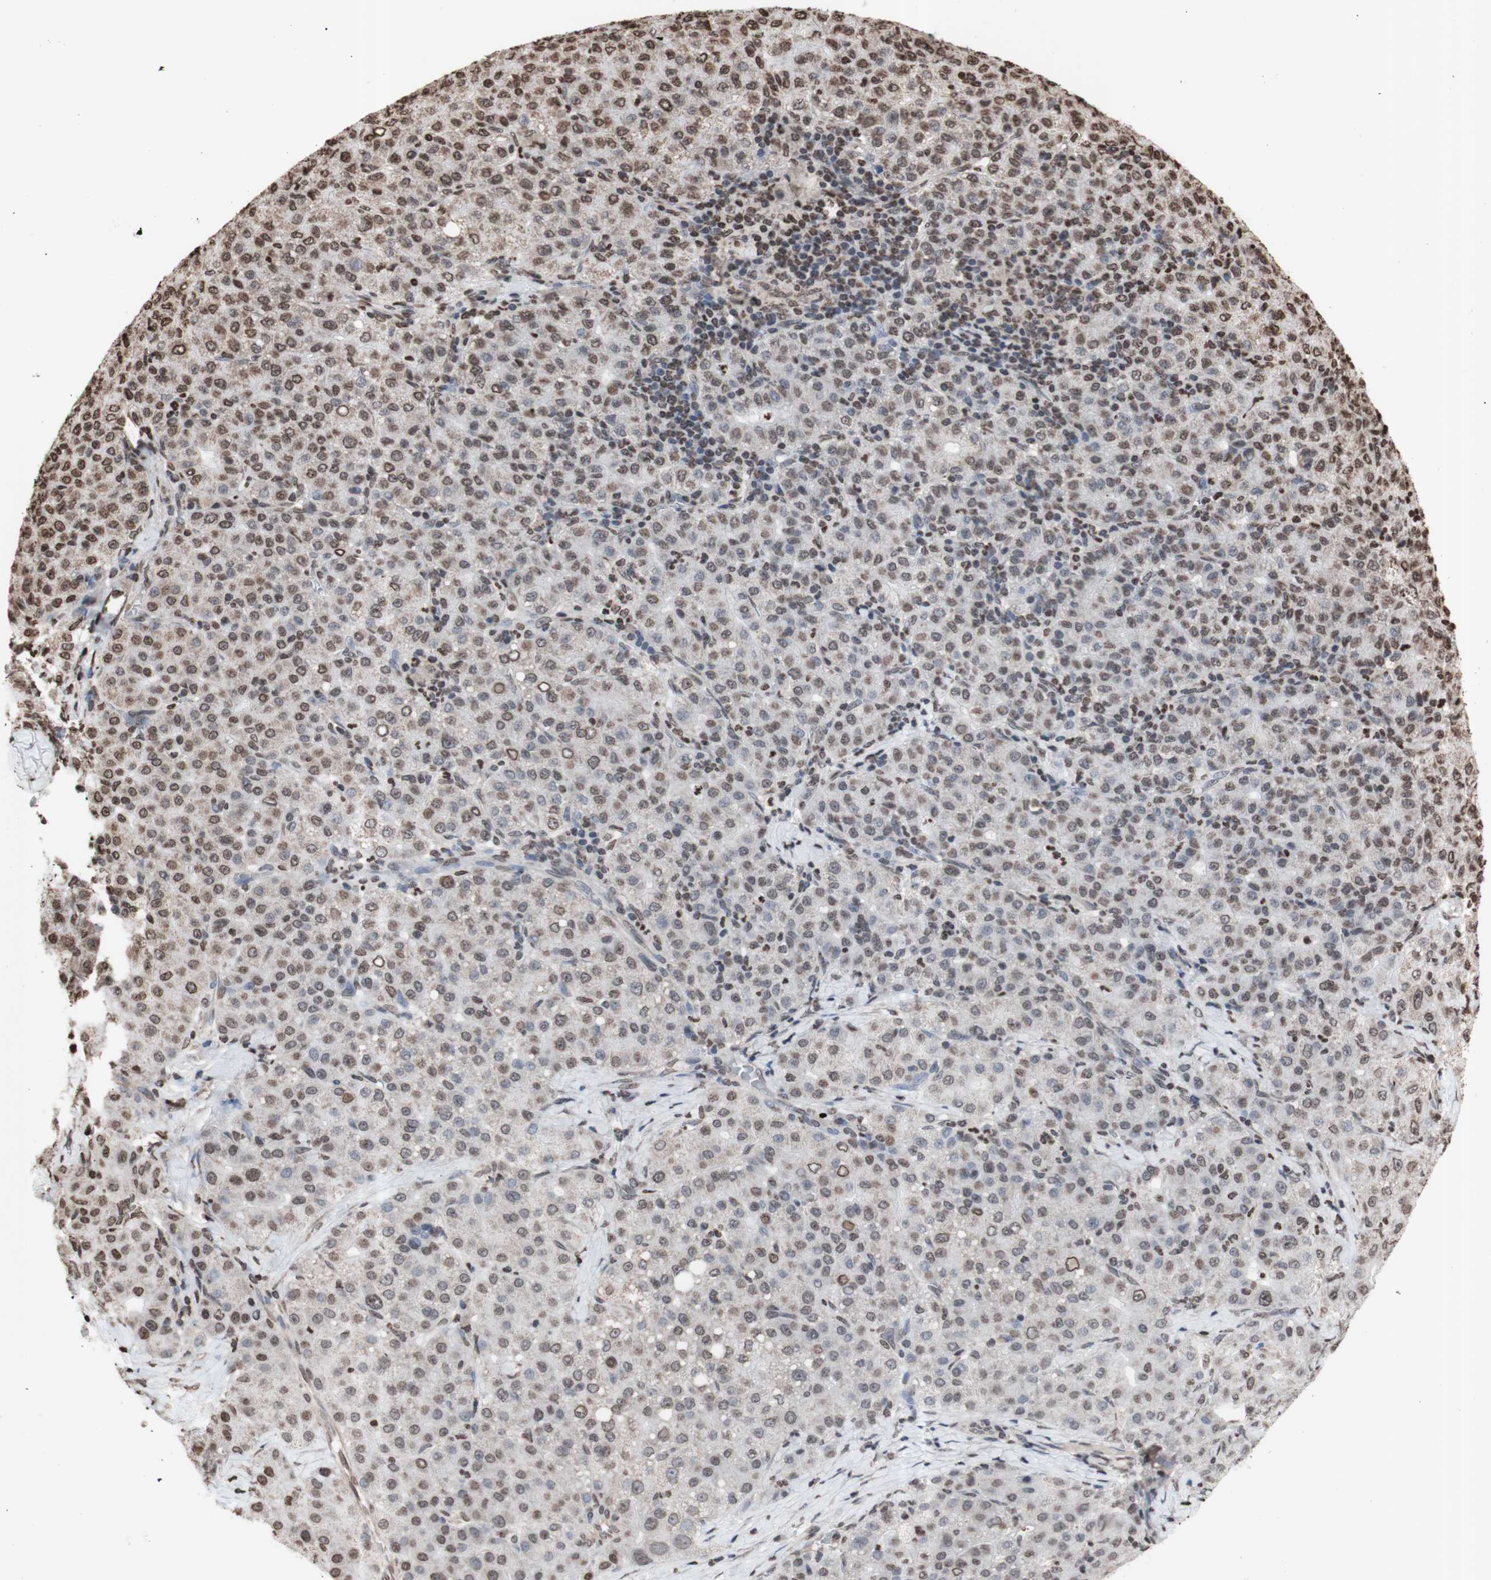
{"staining": {"intensity": "moderate", "quantity": "25%-75%", "location": "nuclear"}, "tissue": "liver cancer", "cell_type": "Tumor cells", "image_type": "cancer", "snomed": [{"axis": "morphology", "description": "Carcinoma, Hepatocellular, NOS"}, {"axis": "topography", "description": "Liver"}], "caption": "Moderate nuclear protein staining is appreciated in approximately 25%-75% of tumor cells in liver cancer (hepatocellular carcinoma).", "gene": "SNAI2", "patient": {"sex": "male", "age": 65}}